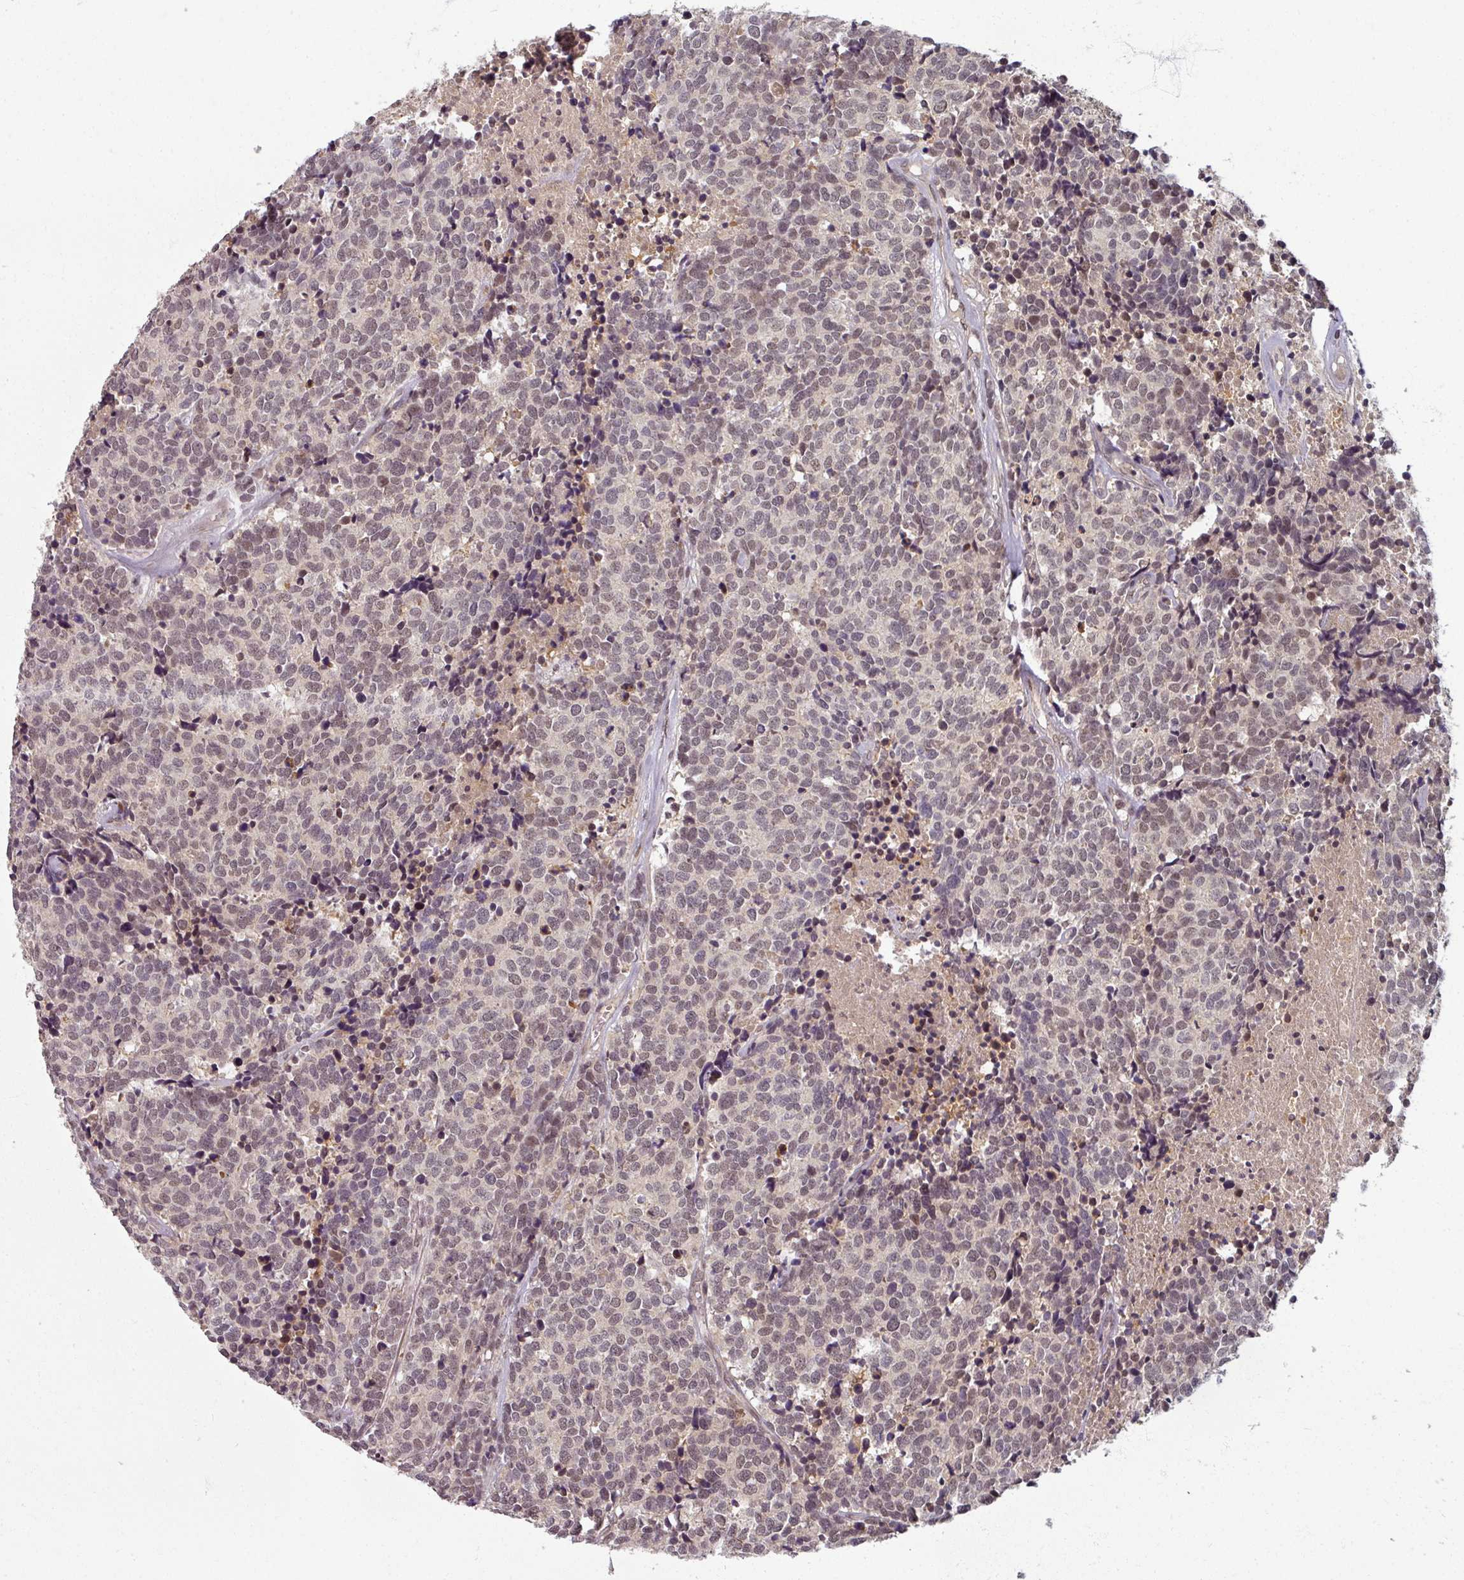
{"staining": {"intensity": "moderate", "quantity": ">75%", "location": "nuclear"}, "tissue": "carcinoid", "cell_type": "Tumor cells", "image_type": "cancer", "snomed": [{"axis": "morphology", "description": "Carcinoid, malignant, NOS"}, {"axis": "topography", "description": "Skin"}], "caption": "Approximately >75% of tumor cells in carcinoid display moderate nuclear protein expression as visualized by brown immunohistochemical staining.", "gene": "POLR2G", "patient": {"sex": "female", "age": 79}}